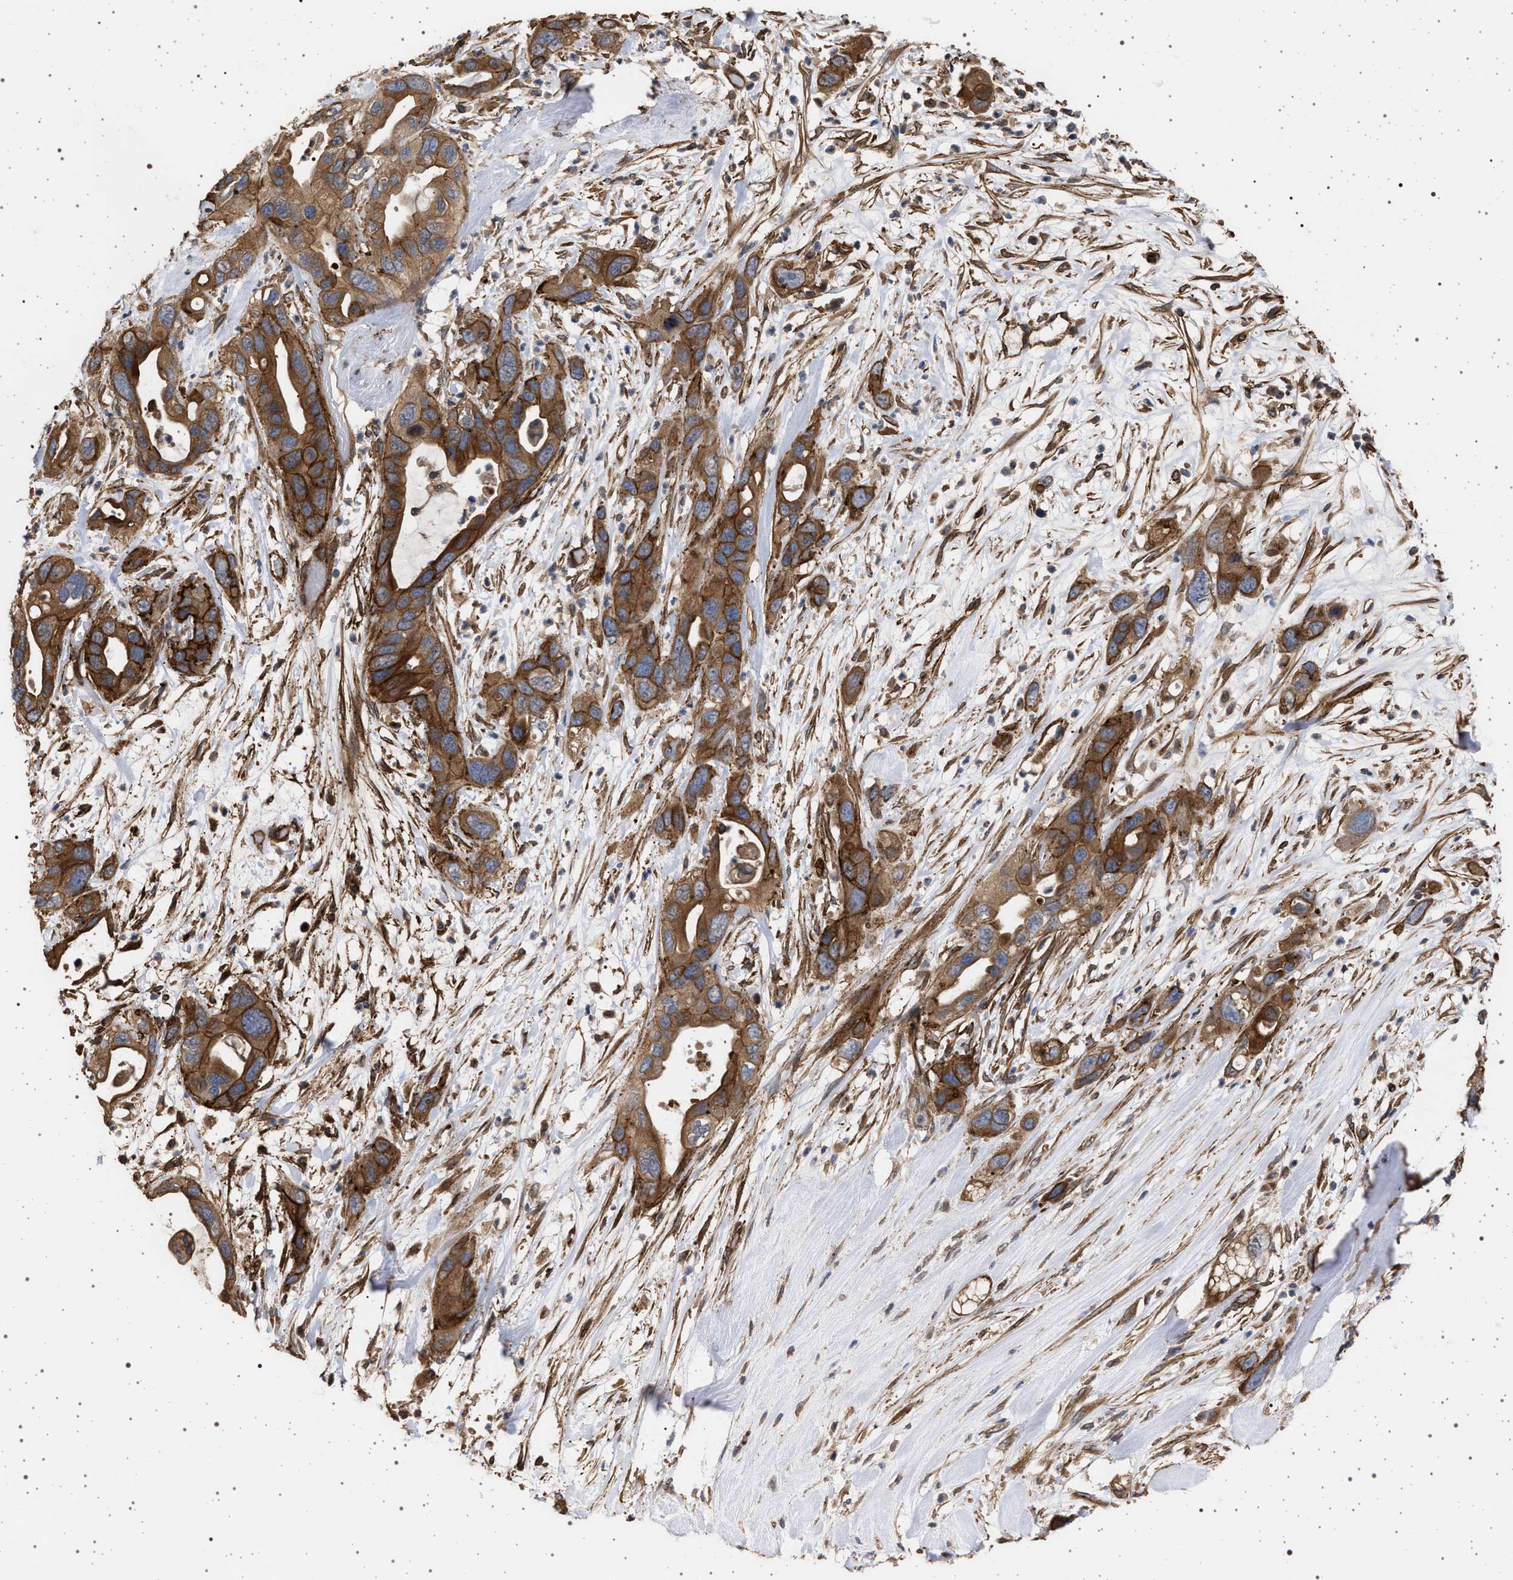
{"staining": {"intensity": "strong", "quantity": ">75%", "location": "cytoplasmic/membranous"}, "tissue": "pancreatic cancer", "cell_type": "Tumor cells", "image_type": "cancer", "snomed": [{"axis": "morphology", "description": "Adenocarcinoma, NOS"}, {"axis": "topography", "description": "Pancreas"}], "caption": "An IHC histopathology image of neoplastic tissue is shown. Protein staining in brown highlights strong cytoplasmic/membranous positivity in pancreatic adenocarcinoma within tumor cells. (DAB IHC, brown staining for protein, blue staining for nuclei).", "gene": "IFT20", "patient": {"sex": "female", "age": 71}}